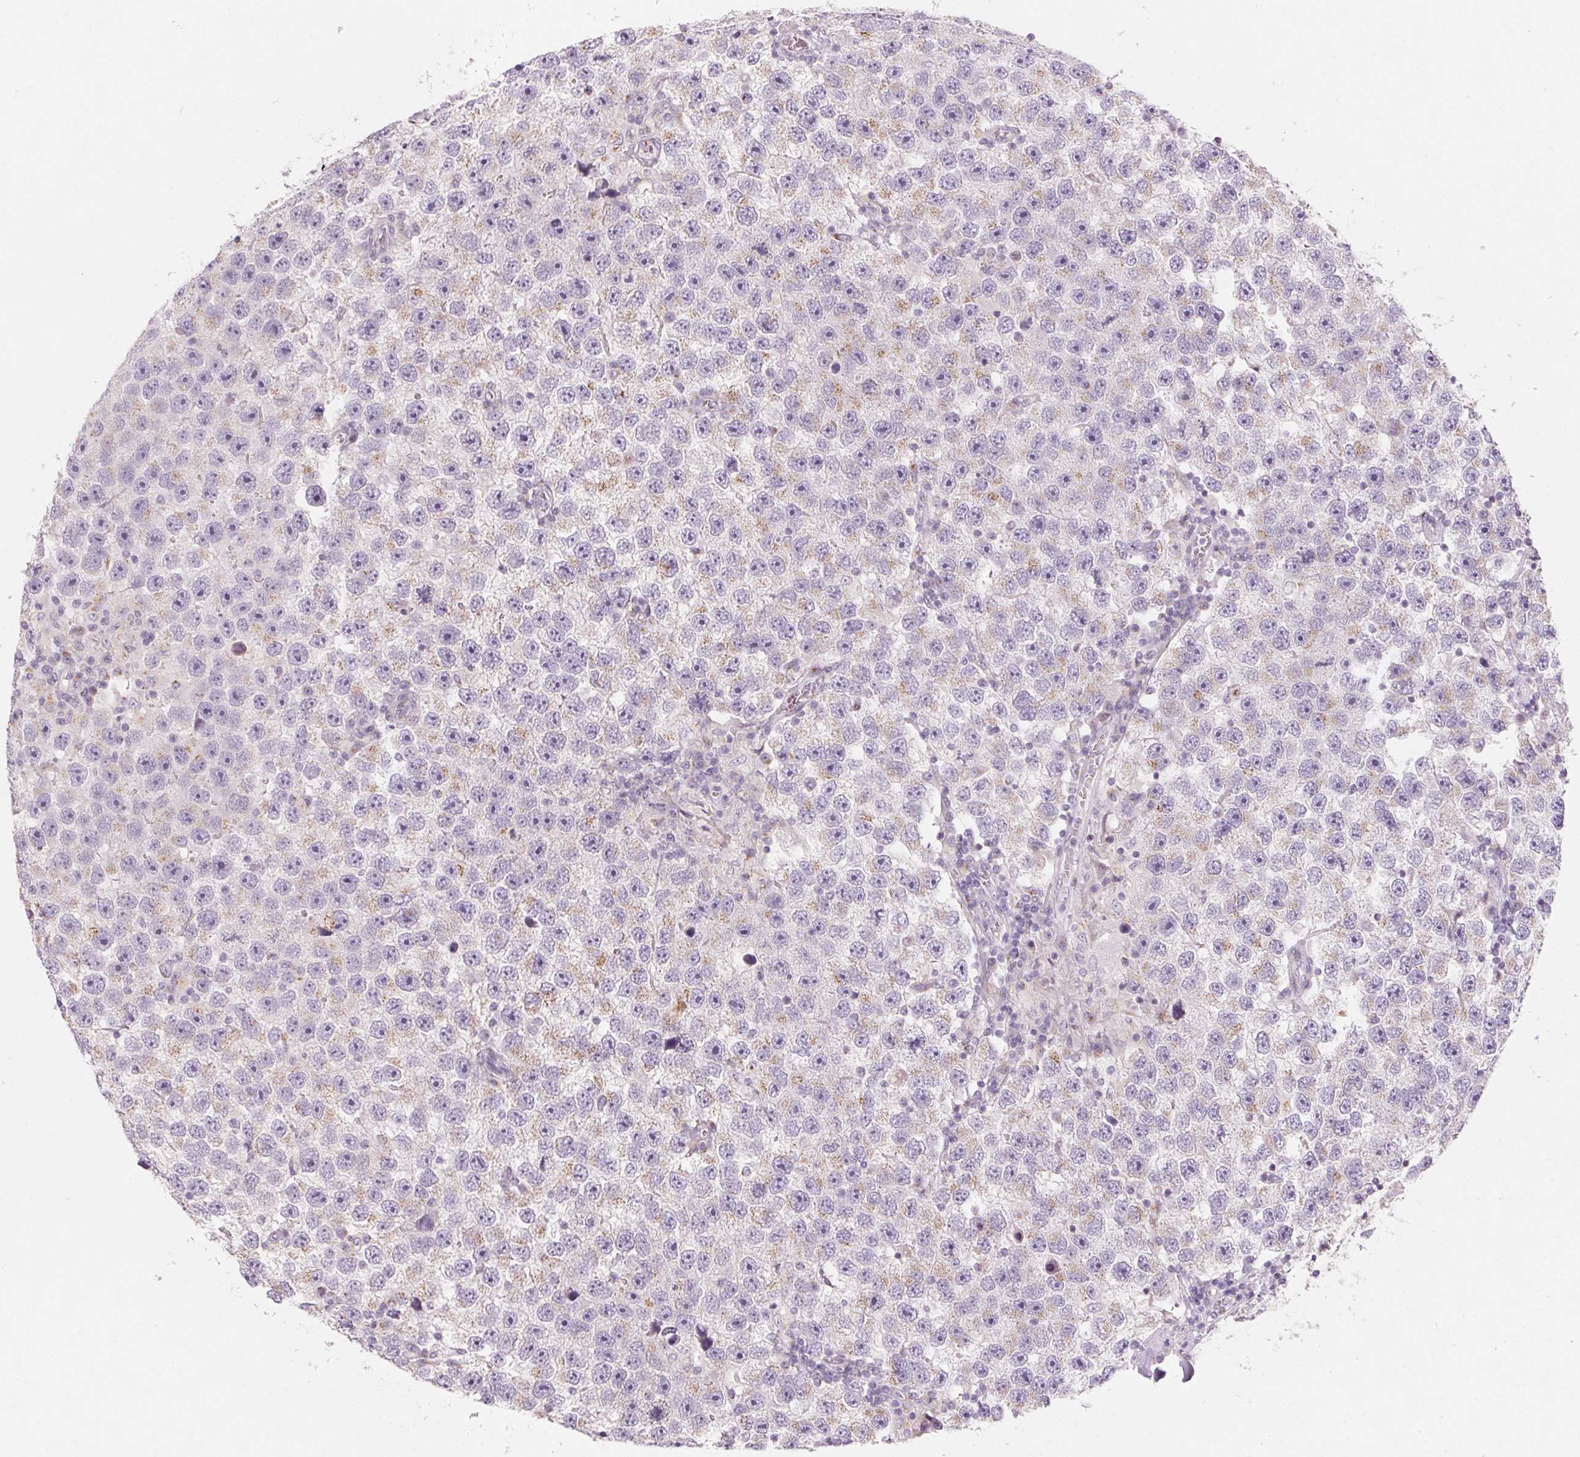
{"staining": {"intensity": "weak", "quantity": "<25%", "location": "cytoplasmic/membranous"}, "tissue": "testis cancer", "cell_type": "Tumor cells", "image_type": "cancer", "snomed": [{"axis": "morphology", "description": "Seminoma, NOS"}, {"axis": "topography", "description": "Testis"}], "caption": "Immunohistochemical staining of human seminoma (testis) reveals no significant positivity in tumor cells.", "gene": "DRAM2", "patient": {"sex": "male", "age": 26}}